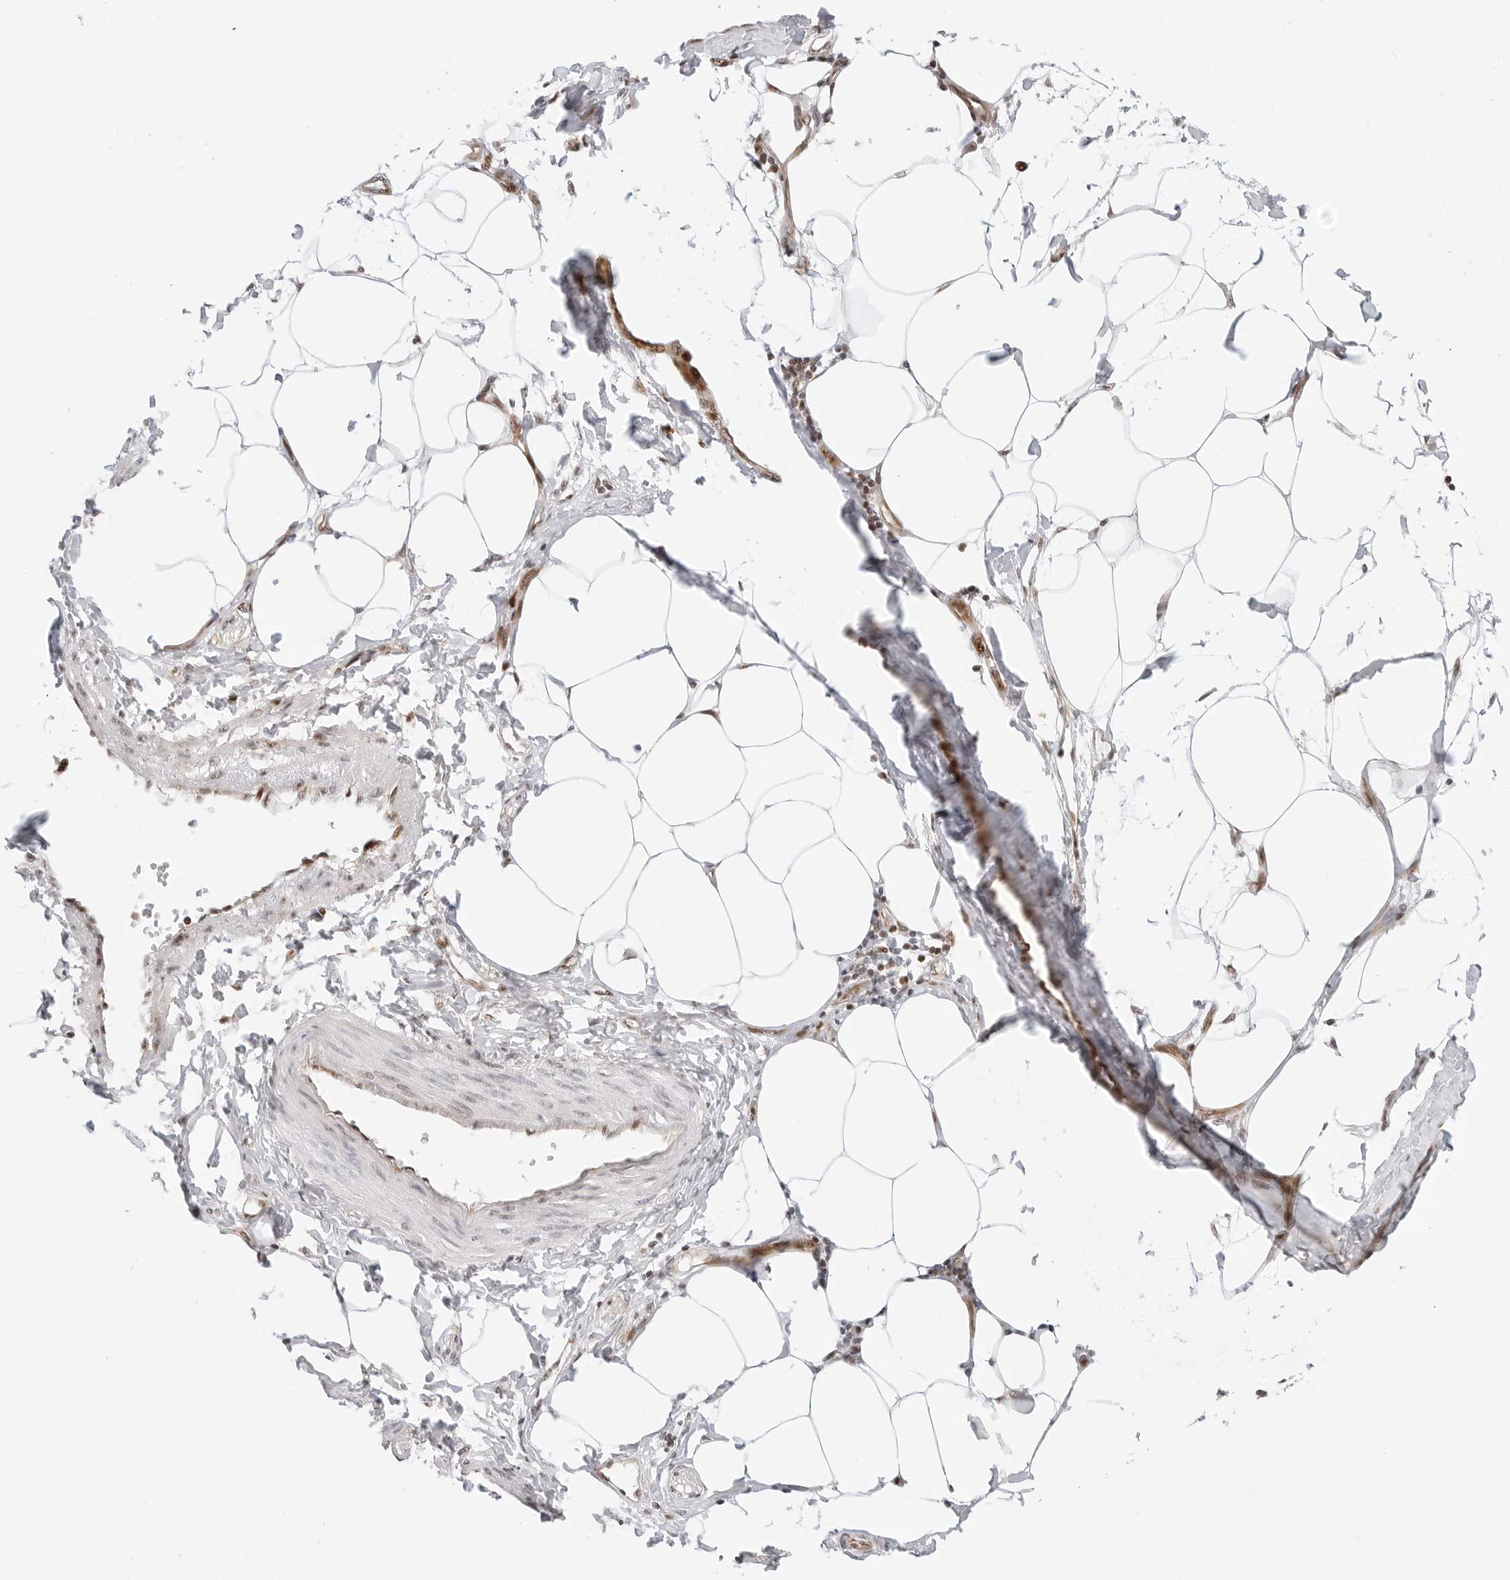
{"staining": {"intensity": "weak", "quantity": "25%-75%", "location": "cytoplasmic/membranous"}, "tissue": "smooth muscle", "cell_type": "Smooth muscle cells", "image_type": "normal", "snomed": [{"axis": "morphology", "description": "Normal tissue, NOS"}, {"axis": "morphology", "description": "Adenocarcinoma, NOS"}, {"axis": "topography", "description": "Smooth muscle"}, {"axis": "topography", "description": "Colon"}], "caption": "Immunohistochemical staining of benign smooth muscle demonstrates 25%-75% levels of weak cytoplasmic/membranous protein positivity in about 25%-75% of smooth muscle cells. The staining is performed using DAB brown chromogen to label protein expression. The nuclei are counter-stained blue using hematoxylin.", "gene": "ZNF613", "patient": {"sex": "male", "age": 14}}